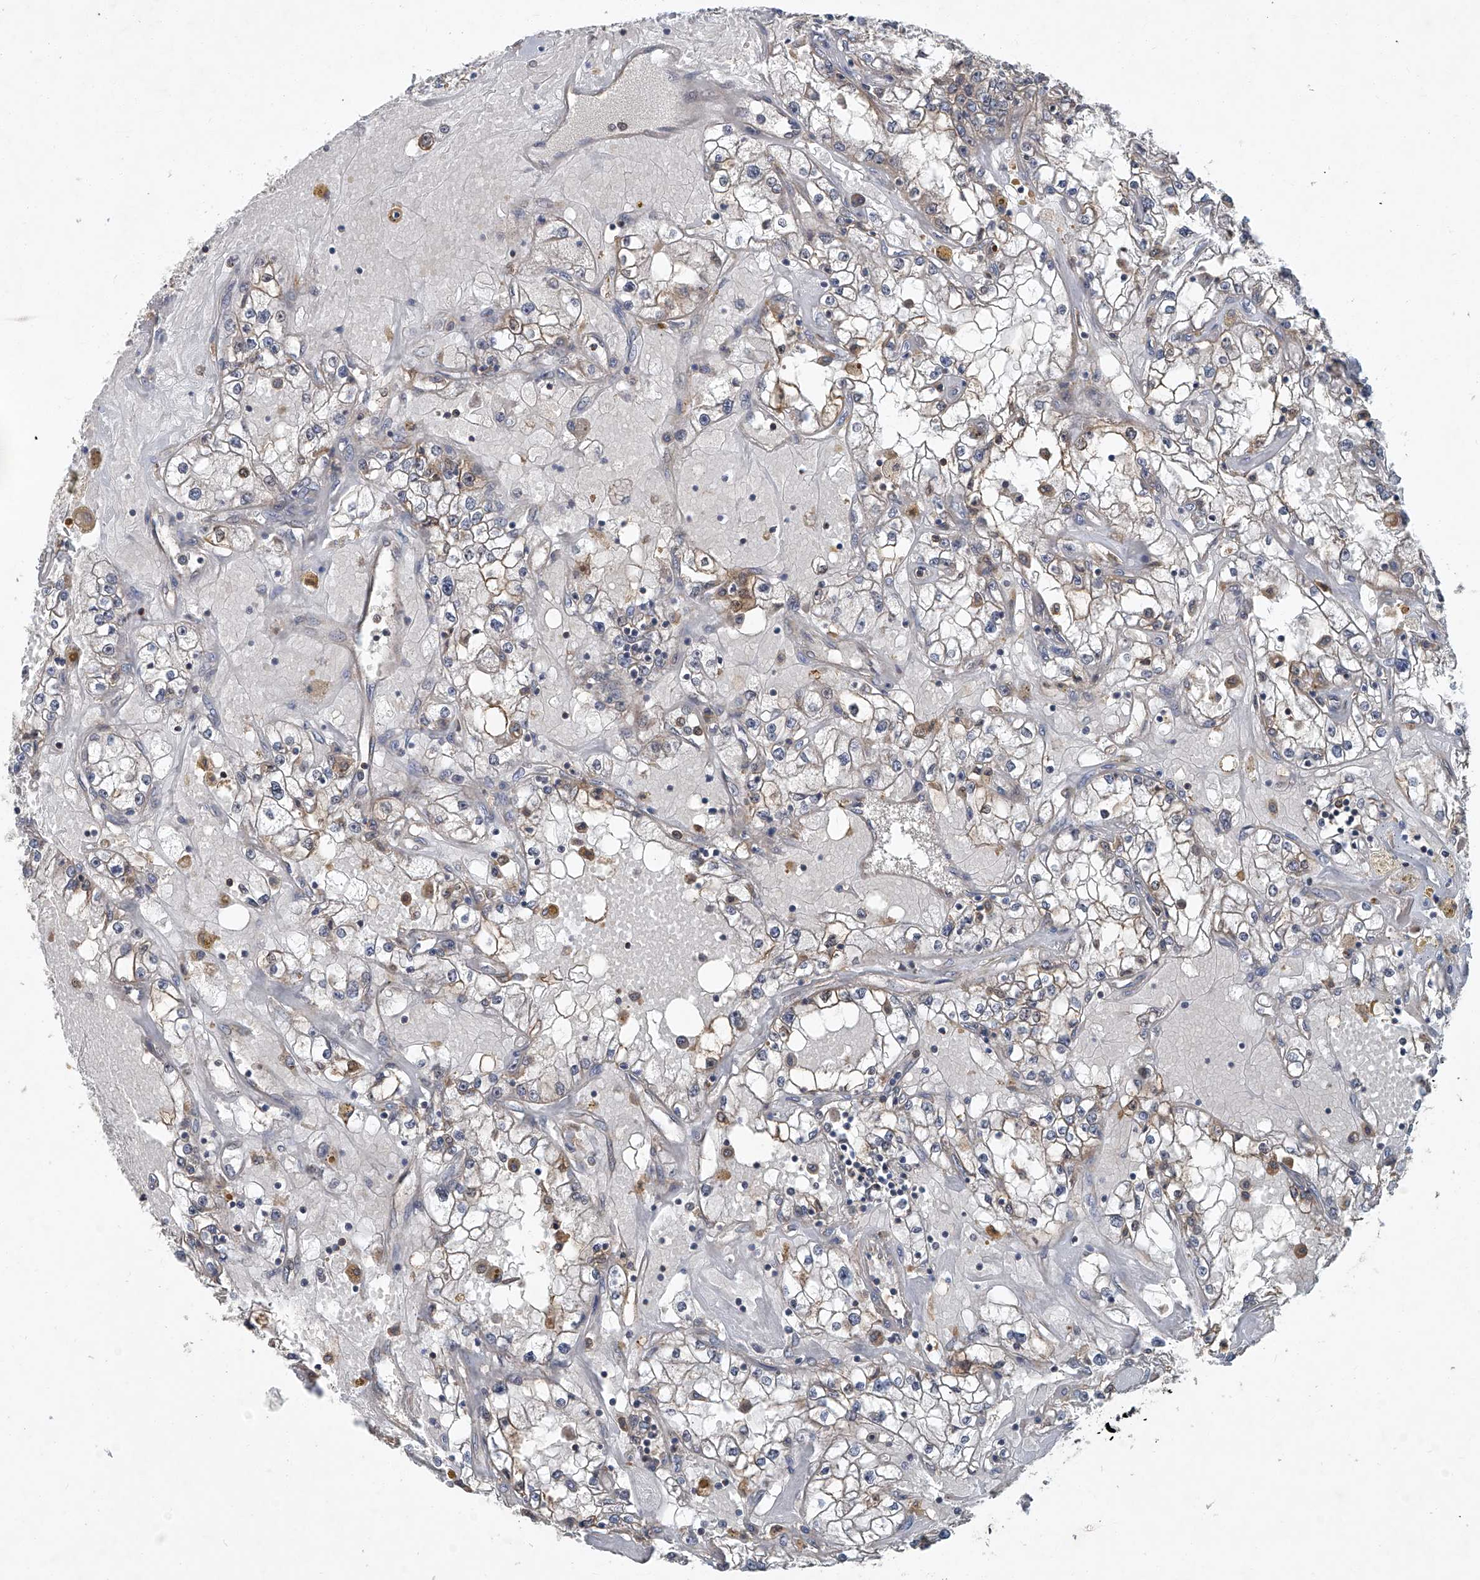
{"staining": {"intensity": "weak", "quantity": "25%-75%", "location": "cytoplasmic/membranous"}, "tissue": "renal cancer", "cell_type": "Tumor cells", "image_type": "cancer", "snomed": [{"axis": "morphology", "description": "Adenocarcinoma, NOS"}, {"axis": "topography", "description": "Kidney"}], "caption": "A high-resolution histopathology image shows immunohistochemistry (IHC) staining of renal adenocarcinoma, which demonstrates weak cytoplasmic/membranous positivity in approximately 25%-75% of tumor cells.", "gene": "ANKRD34A", "patient": {"sex": "male", "age": 56}}